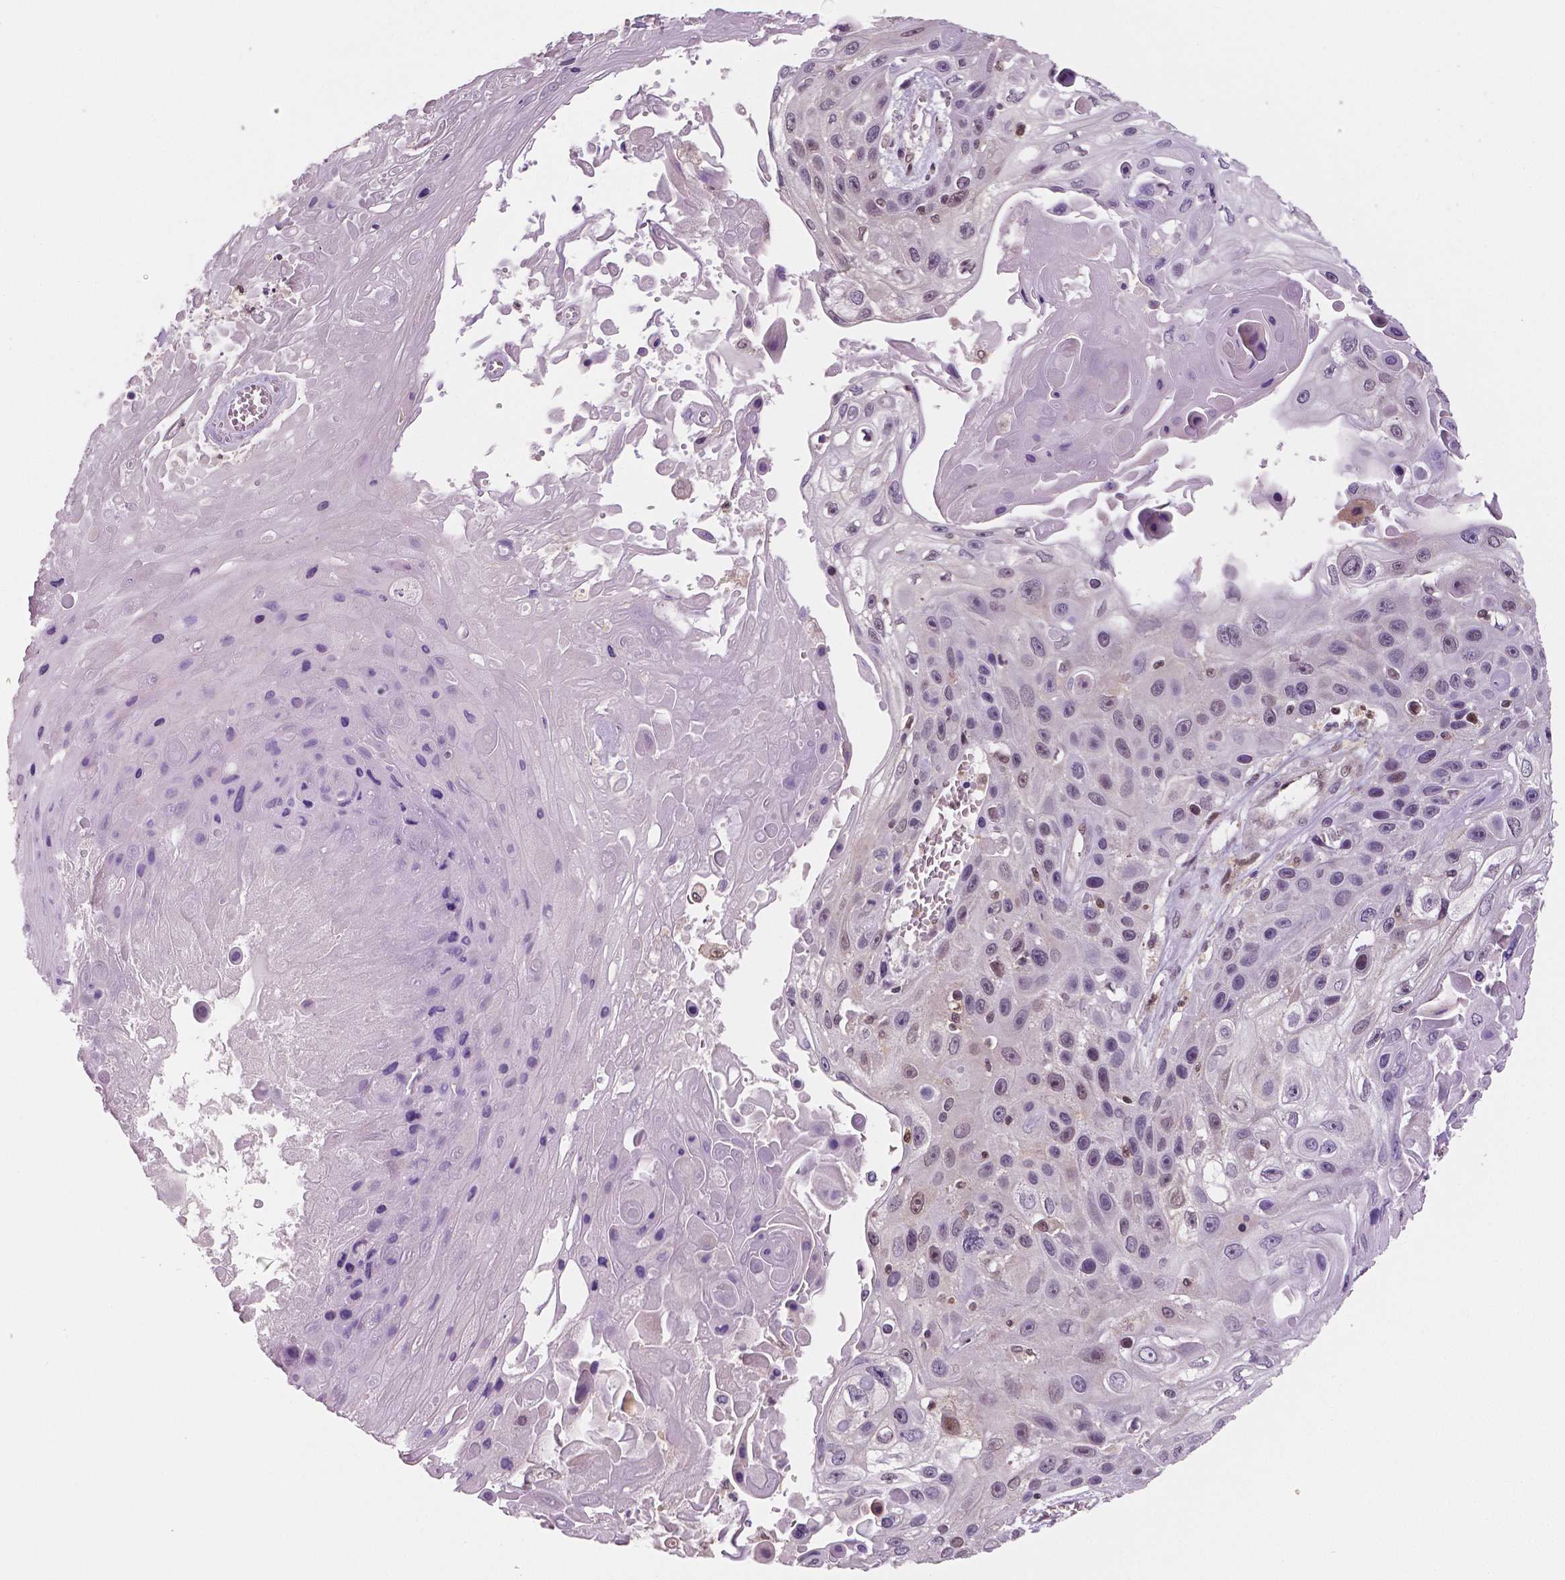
{"staining": {"intensity": "negative", "quantity": "none", "location": "none"}, "tissue": "skin cancer", "cell_type": "Tumor cells", "image_type": "cancer", "snomed": [{"axis": "morphology", "description": "Squamous cell carcinoma, NOS"}, {"axis": "topography", "description": "Skin"}], "caption": "DAB (3,3'-diaminobenzidine) immunohistochemical staining of human squamous cell carcinoma (skin) reveals no significant expression in tumor cells. Nuclei are stained in blue.", "gene": "STAT3", "patient": {"sex": "male", "age": 82}}